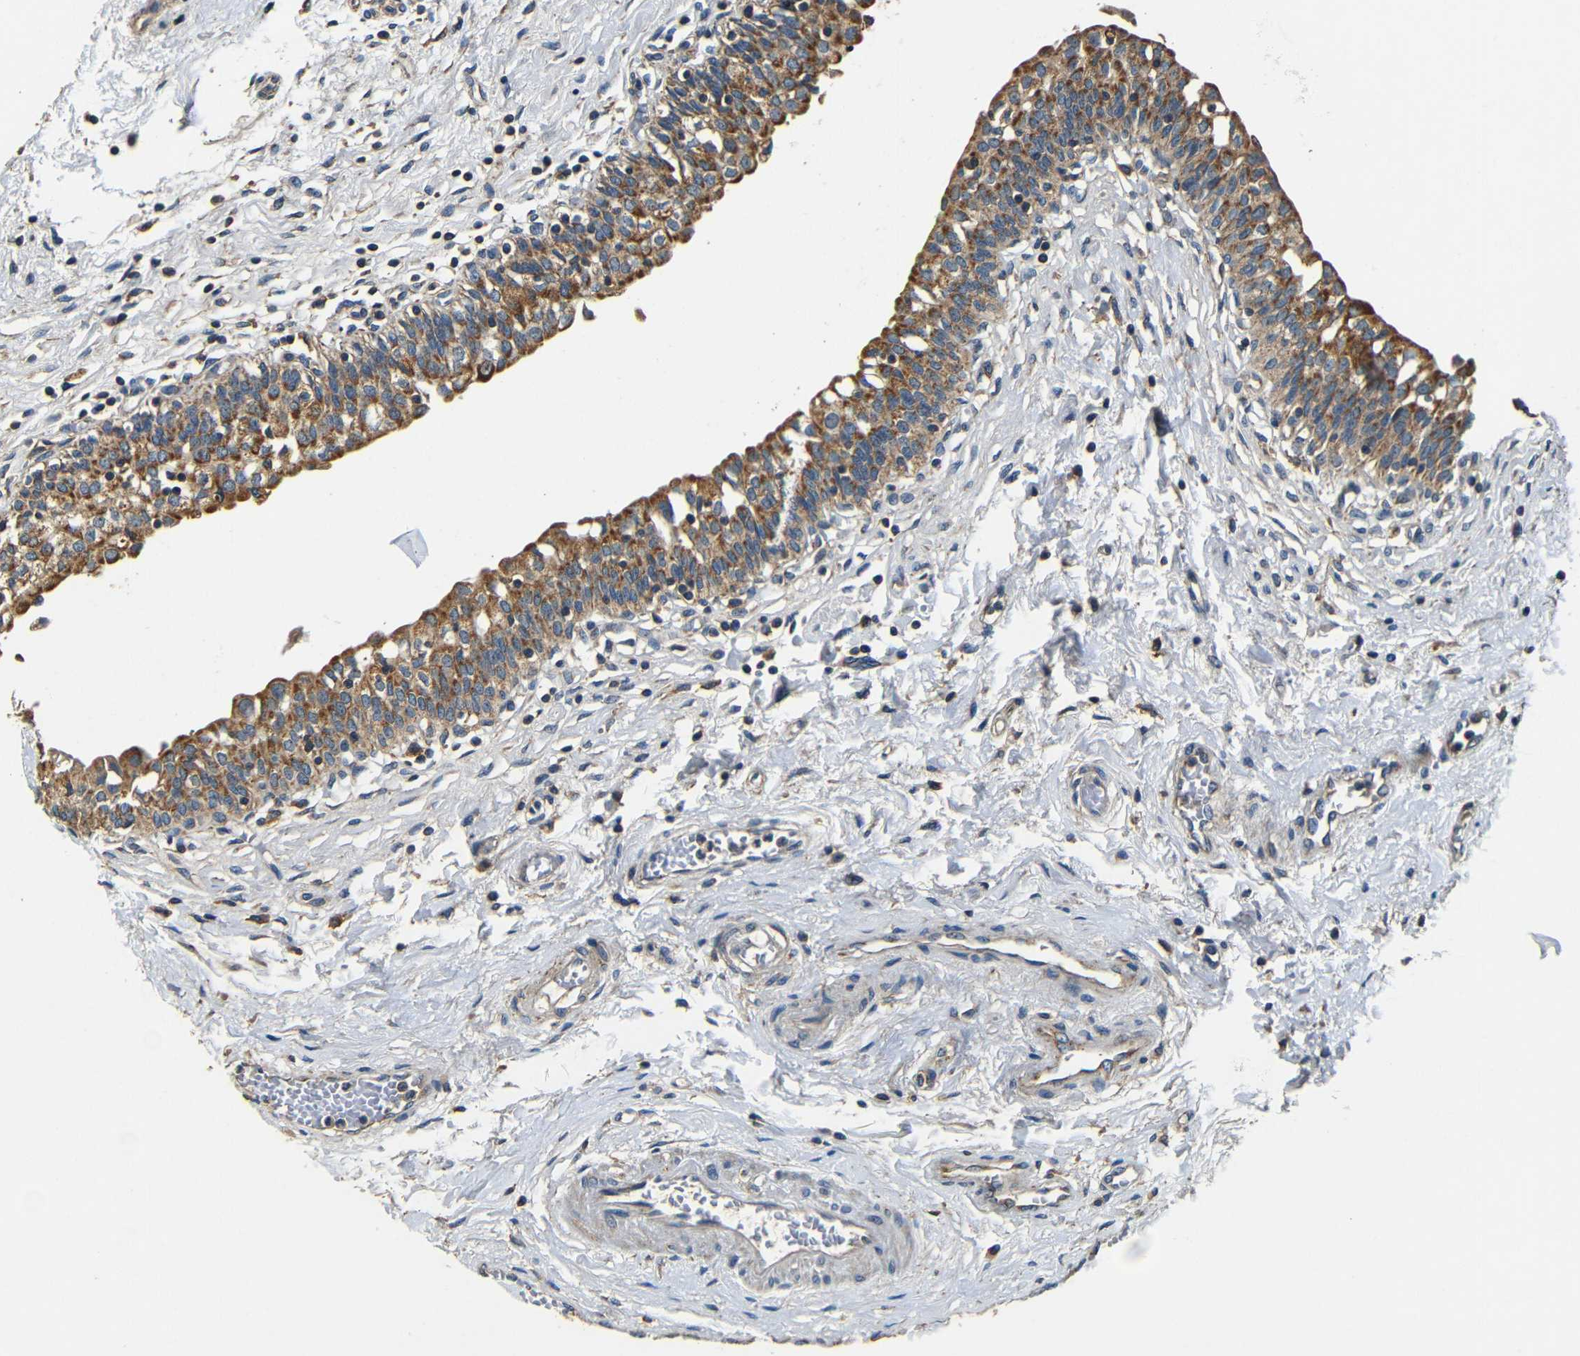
{"staining": {"intensity": "moderate", "quantity": ">75%", "location": "cytoplasmic/membranous"}, "tissue": "urinary bladder", "cell_type": "Urothelial cells", "image_type": "normal", "snomed": [{"axis": "morphology", "description": "Normal tissue, NOS"}, {"axis": "topography", "description": "Urinary bladder"}], "caption": "Immunohistochemistry photomicrograph of normal urinary bladder: urinary bladder stained using immunohistochemistry (IHC) shows medium levels of moderate protein expression localized specifically in the cytoplasmic/membranous of urothelial cells, appearing as a cytoplasmic/membranous brown color.", "gene": "MTX1", "patient": {"sex": "male", "age": 55}}